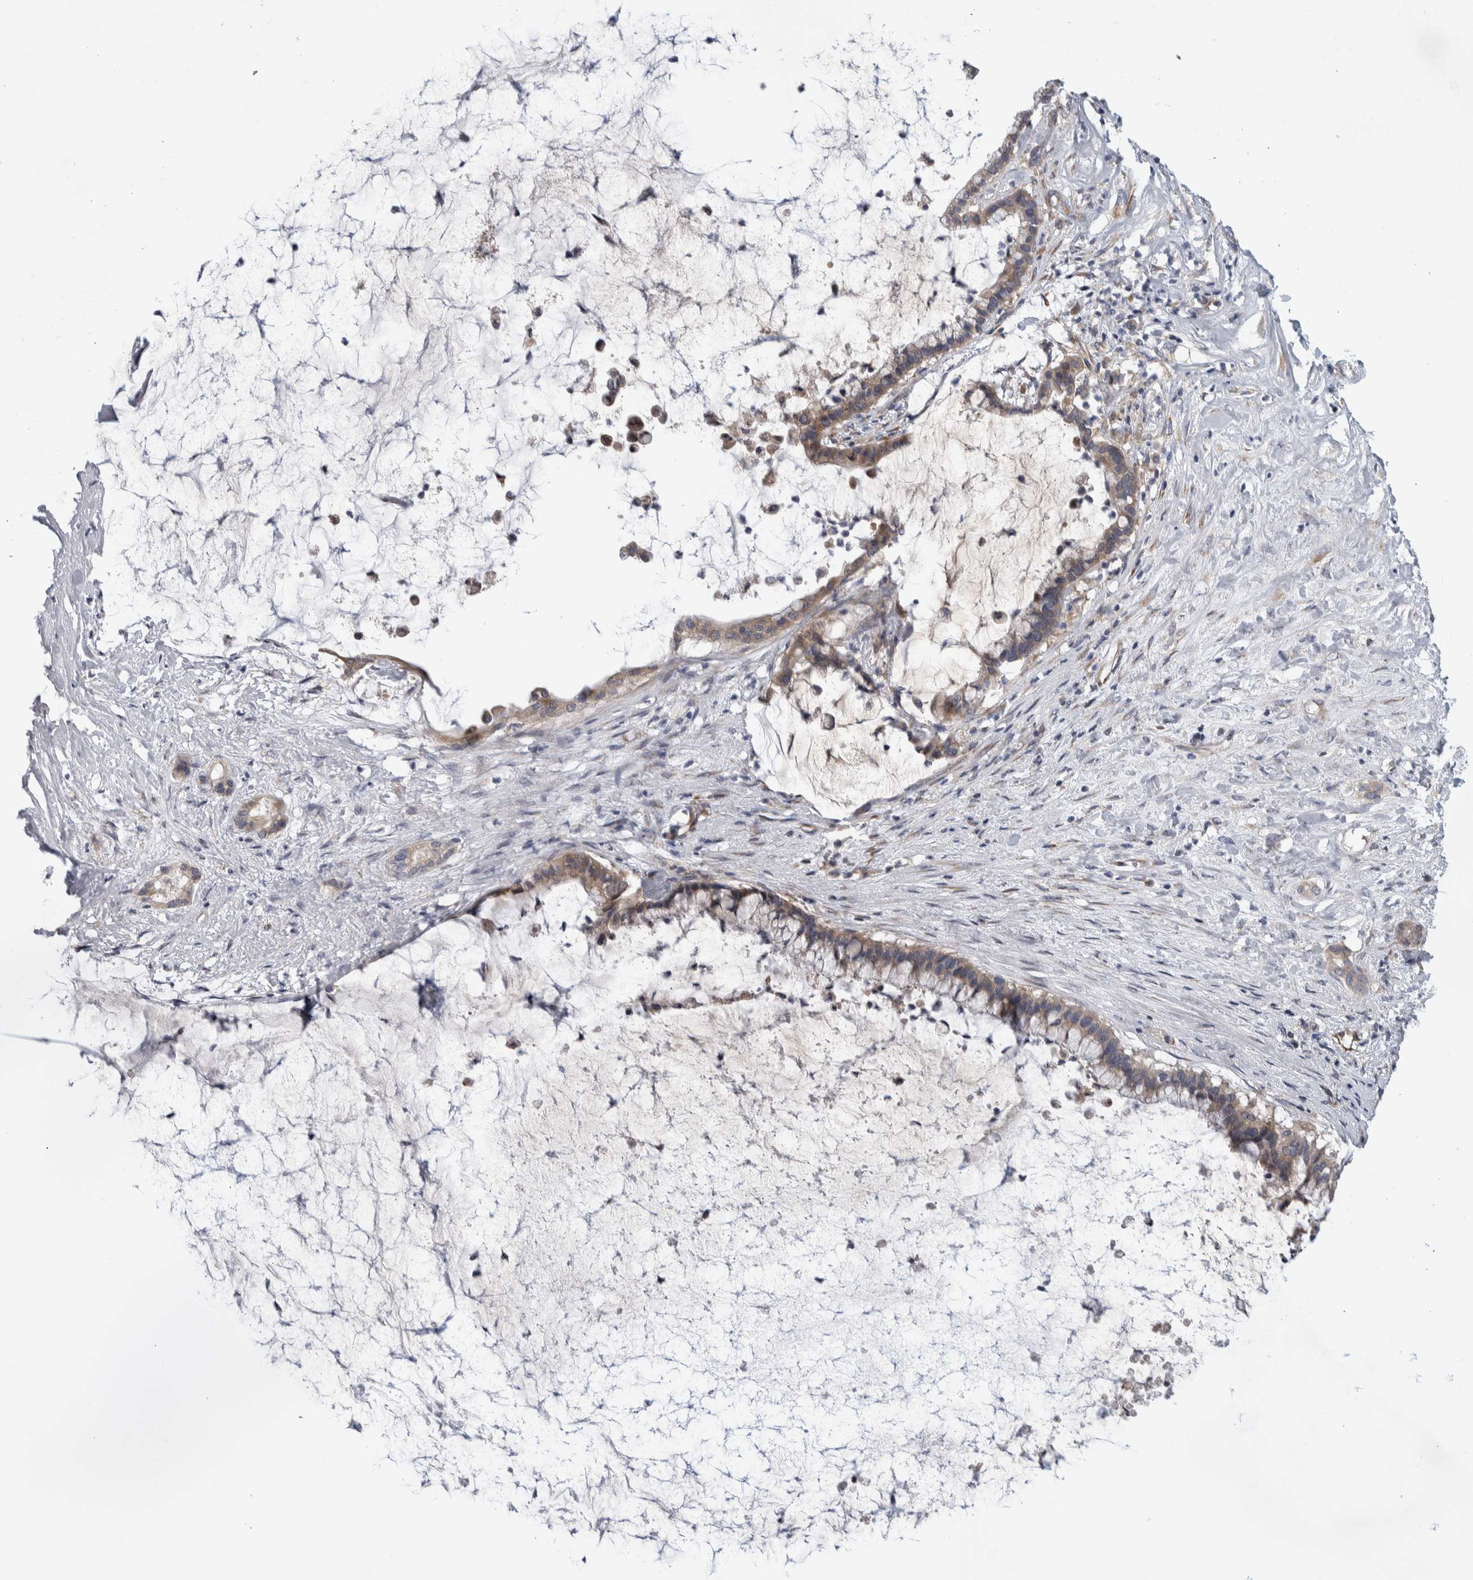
{"staining": {"intensity": "weak", "quantity": ">75%", "location": "cytoplasmic/membranous"}, "tissue": "pancreatic cancer", "cell_type": "Tumor cells", "image_type": "cancer", "snomed": [{"axis": "morphology", "description": "Adenocarcinoma, NOS"}, {"axis": "topography", "description": "Pancreas"}], "caption": "Pancreatic adenocarcinoma was stained to show a protein in brown. There is low levels of weak cytoplasmic/membranous expression in approximately >75% of tumor cells.", "gene": "IBTK", "patient": {"sex": "male", "age": 41}}